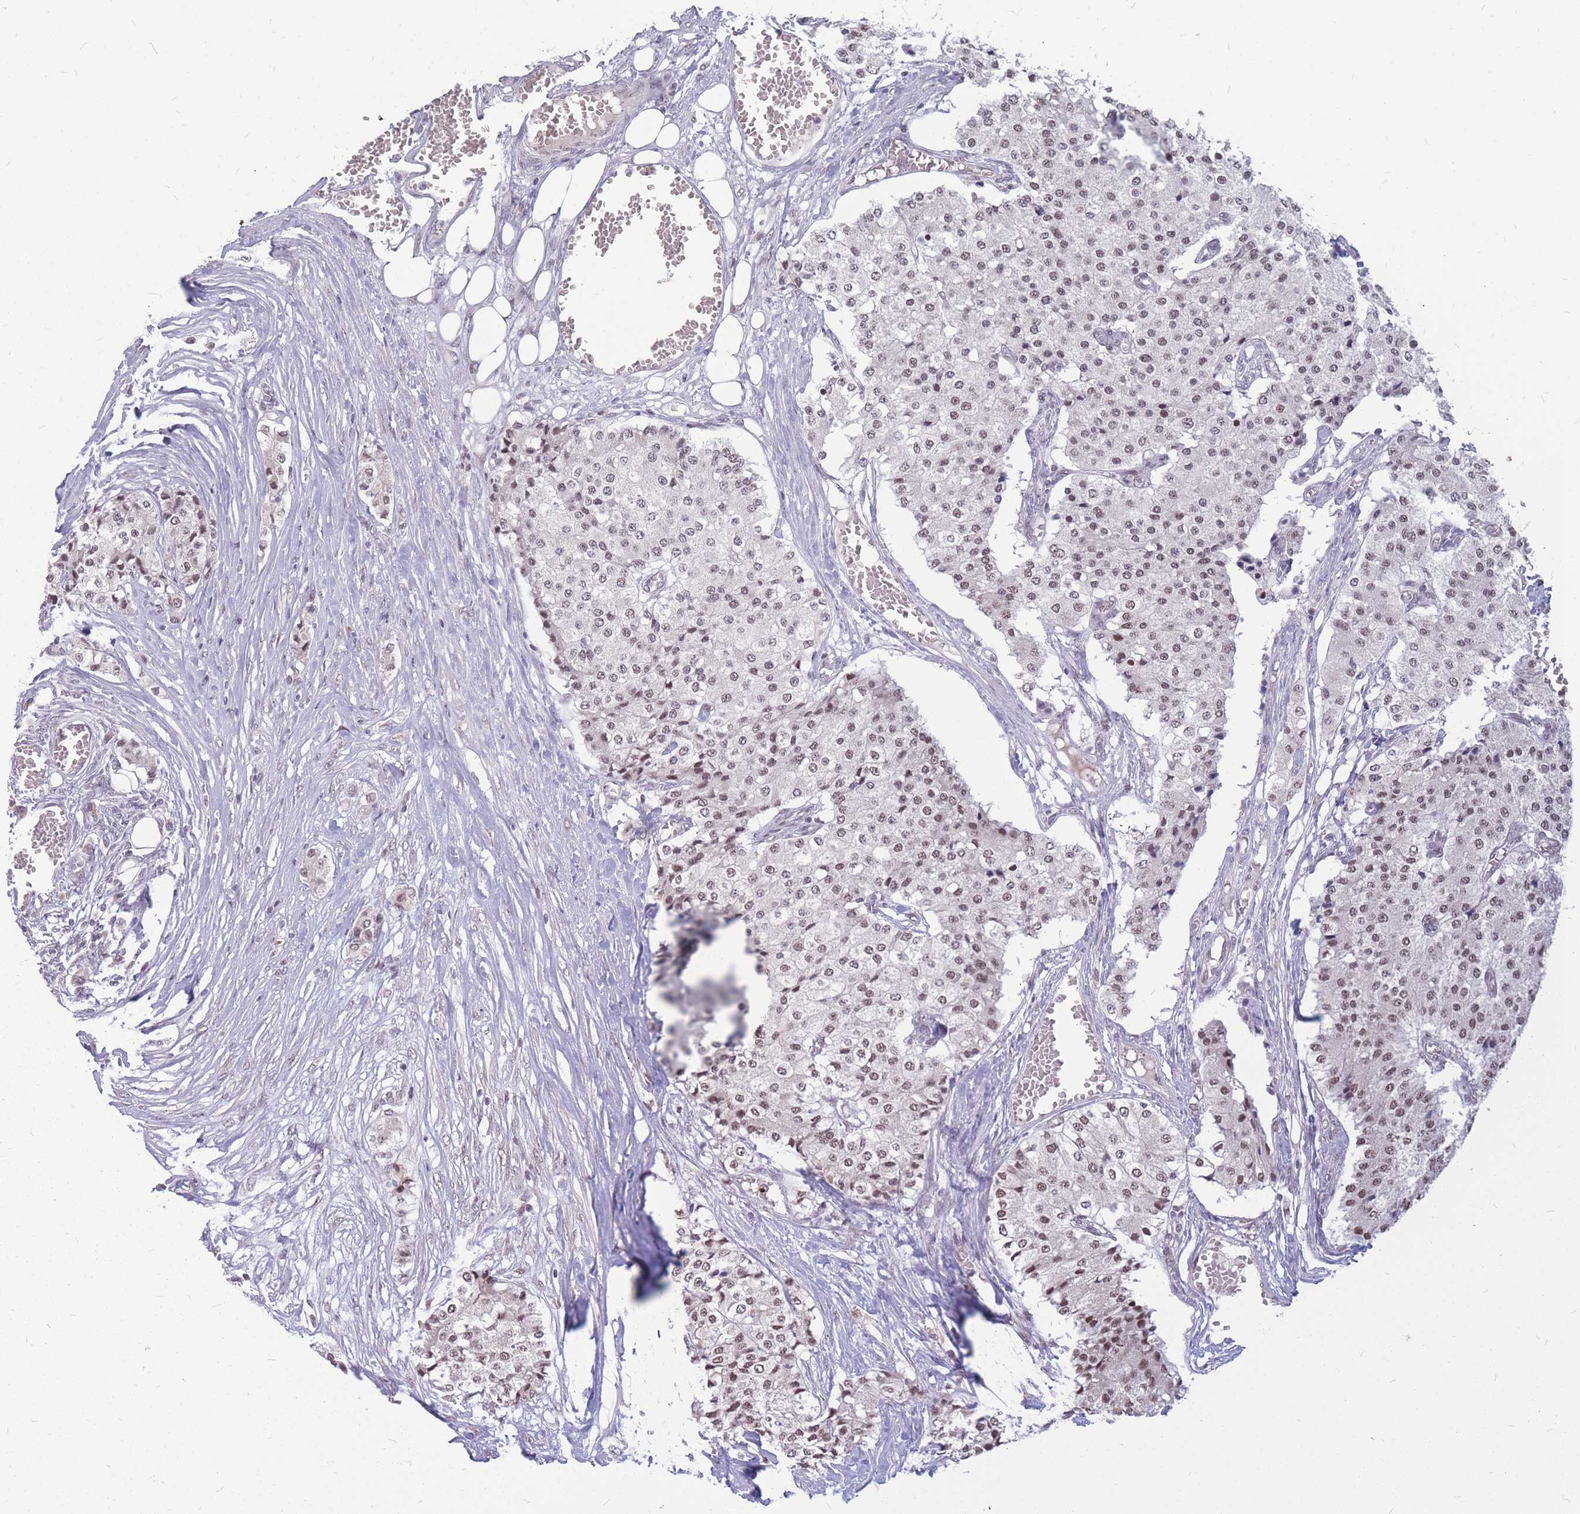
{"staining": {"intensity": "weak", "quantity": ">75%", "location": "nuclear"}, "tissue": "carcinoid", "cell_type": "Tumor cells", "image_type": "cancer", "snomed": [{"axis": "morphology", "description": "Carcinoid, malignant, NOS"}, {"axis": "topography", "description": "Colon"}], "caption": "The immunohistochemical stain shows weak nuclear staining in tumor cells of carcinoid (malignant) tissue.", "gene": "ADD2", "patient": {"sex": "female", "age": 52}}